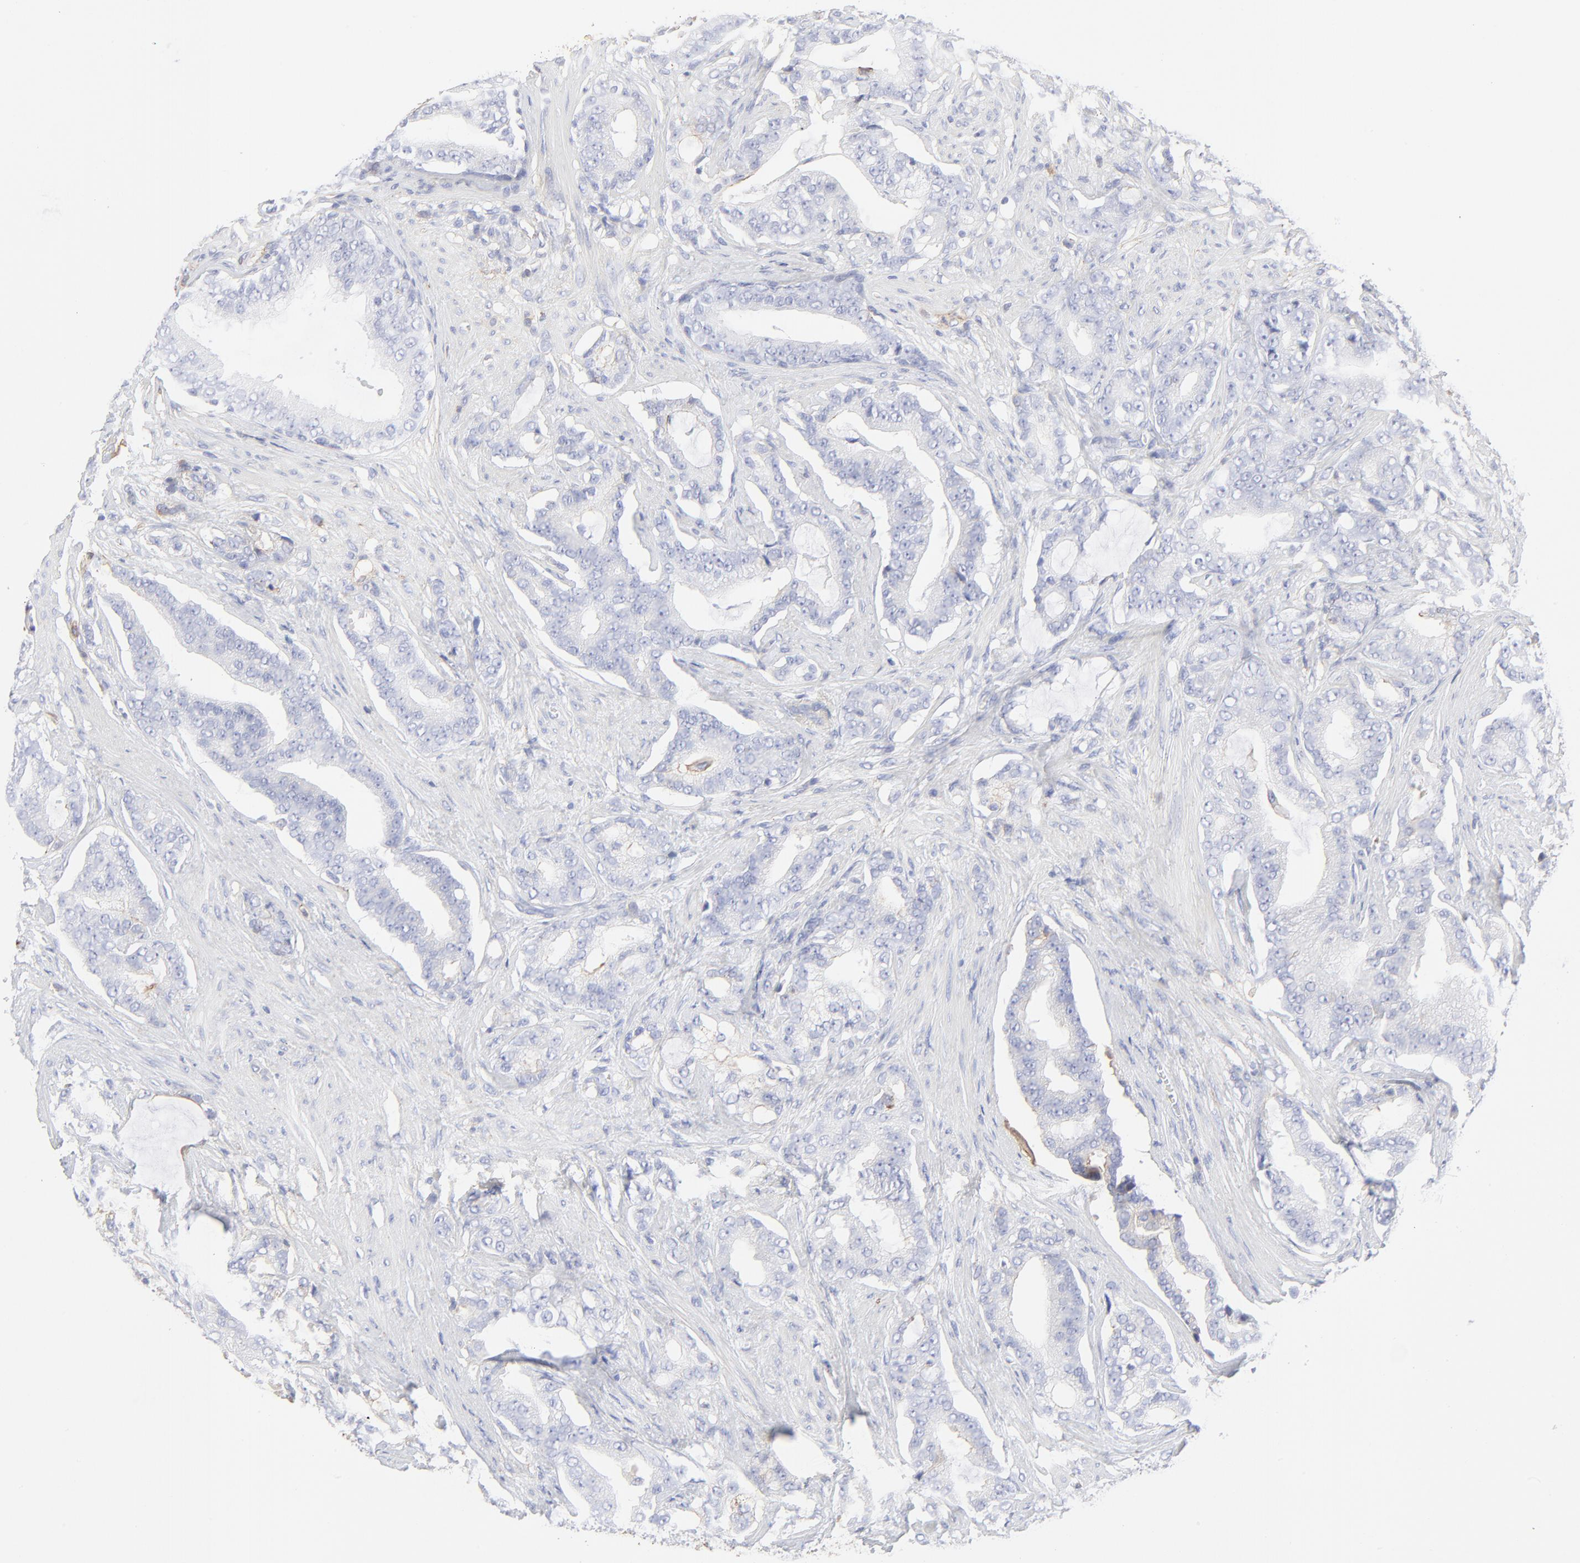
{"staining": {"intensity": "negative", "quantity": "none", "location": "none"}, "tissue": "prostate cancer", "cell_type": "Tumor cells", "image_type": "cancer", "snomed": [{"axis": "morphology", "description": "Adenocarcinoma, Low grade"}, {"axis": "topography", "description": "Prostate"}], "caption": "Immunohistochemistry histopathology image of prostate low-grade adenocarcinoma stained for a protein (brown), which reveals no expression in tumor cells.", "gene": "ANXA6", "patient": {"sex": "male", "age": 58}}